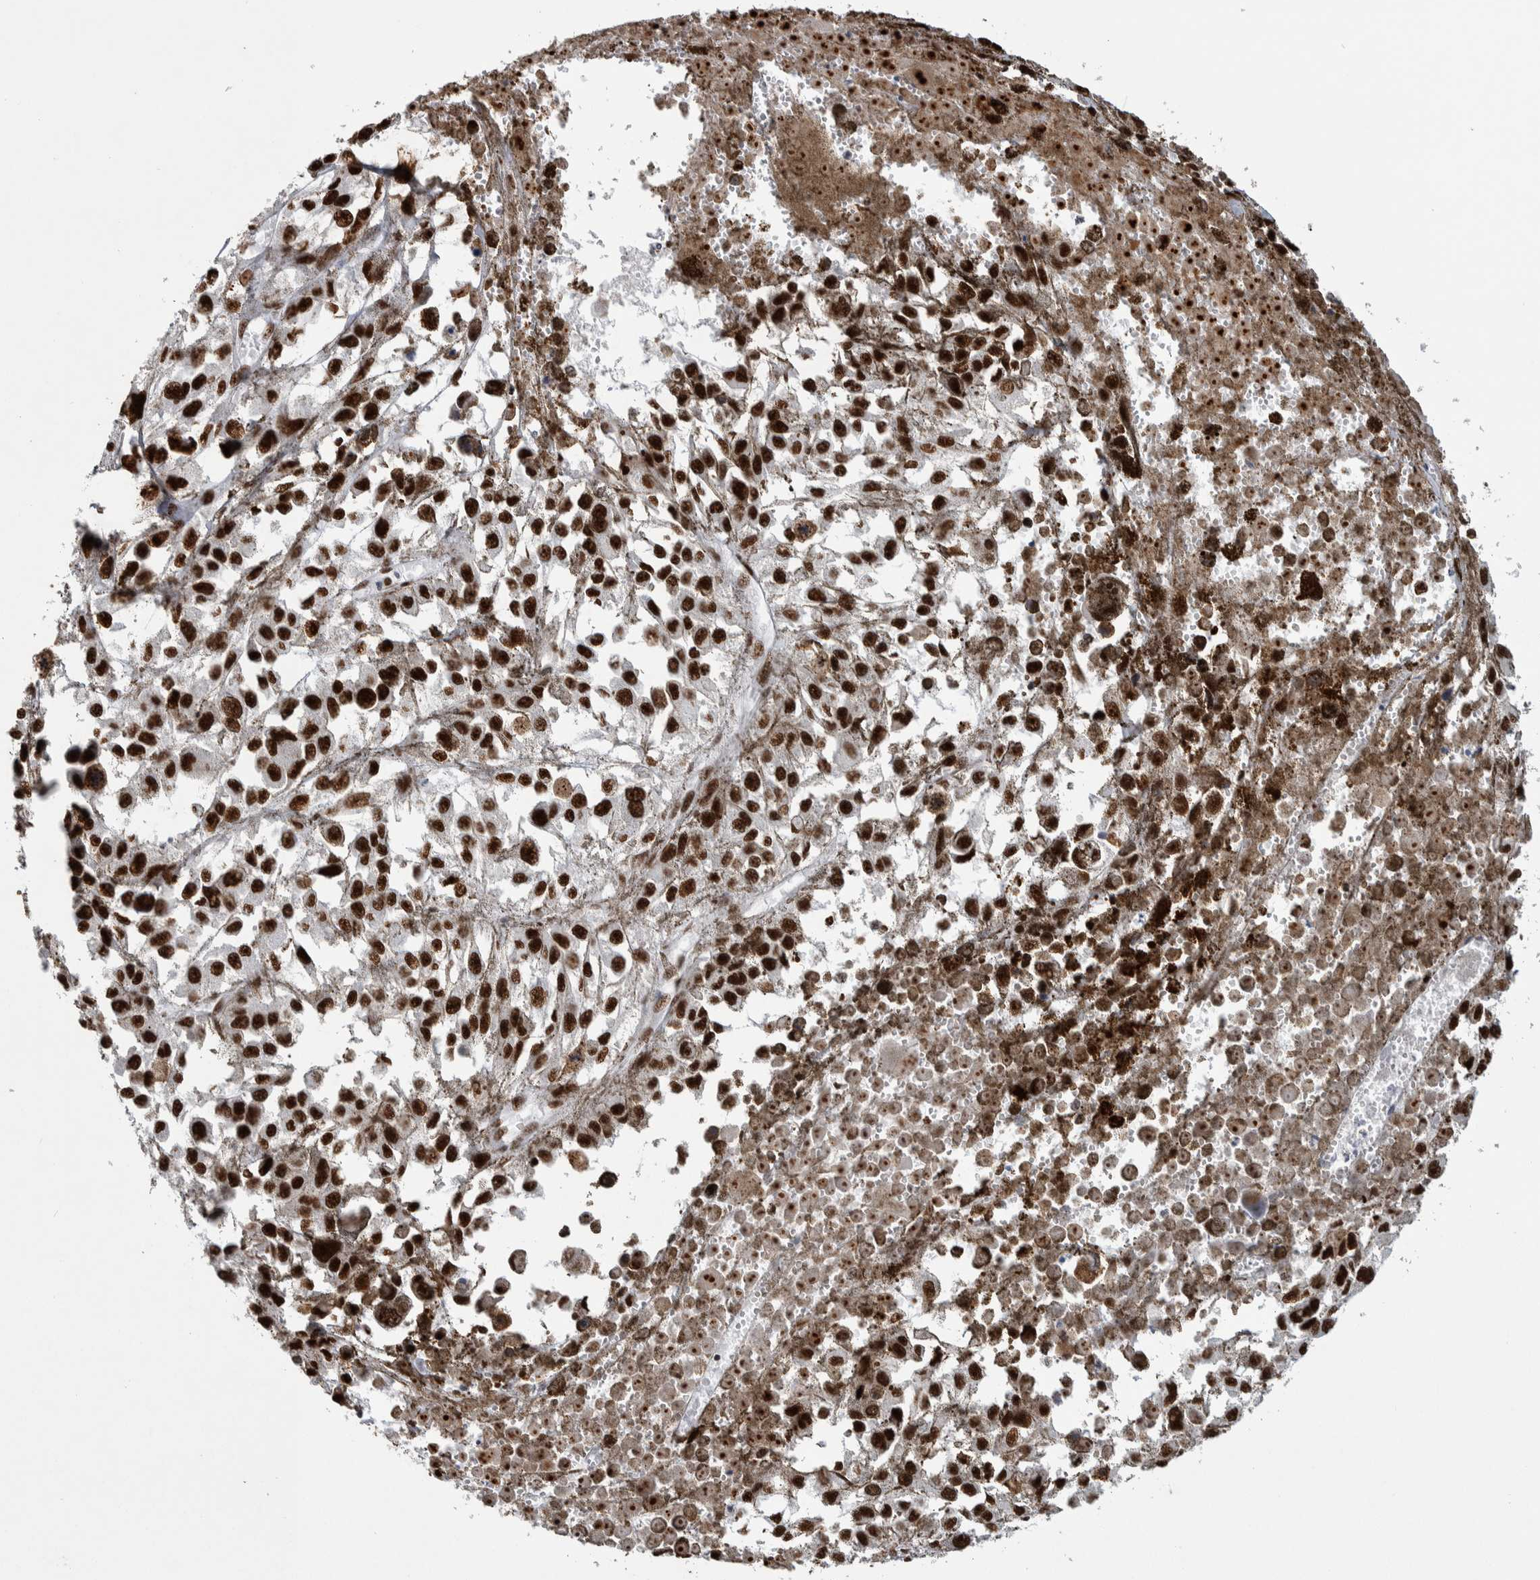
{"staining": {"intensity": "strong", "quantity": ">75%", "location": "nuclear"}, "tissue": "melanoma", "cell_type": "Tumor cells", "image_type": "cancer", "snomed": [{"axis": "morphology", "description": "Malignant melanoma, Metastatic site"}, {"axis": "topography", "description": "Lymph node"}], "caption": "An image of human melanoma stained for a protein demonstrates strong nuclear brown staining in tumor cells.", "gene": "NCL", "patient": {"sex": "male", "age": 59}}